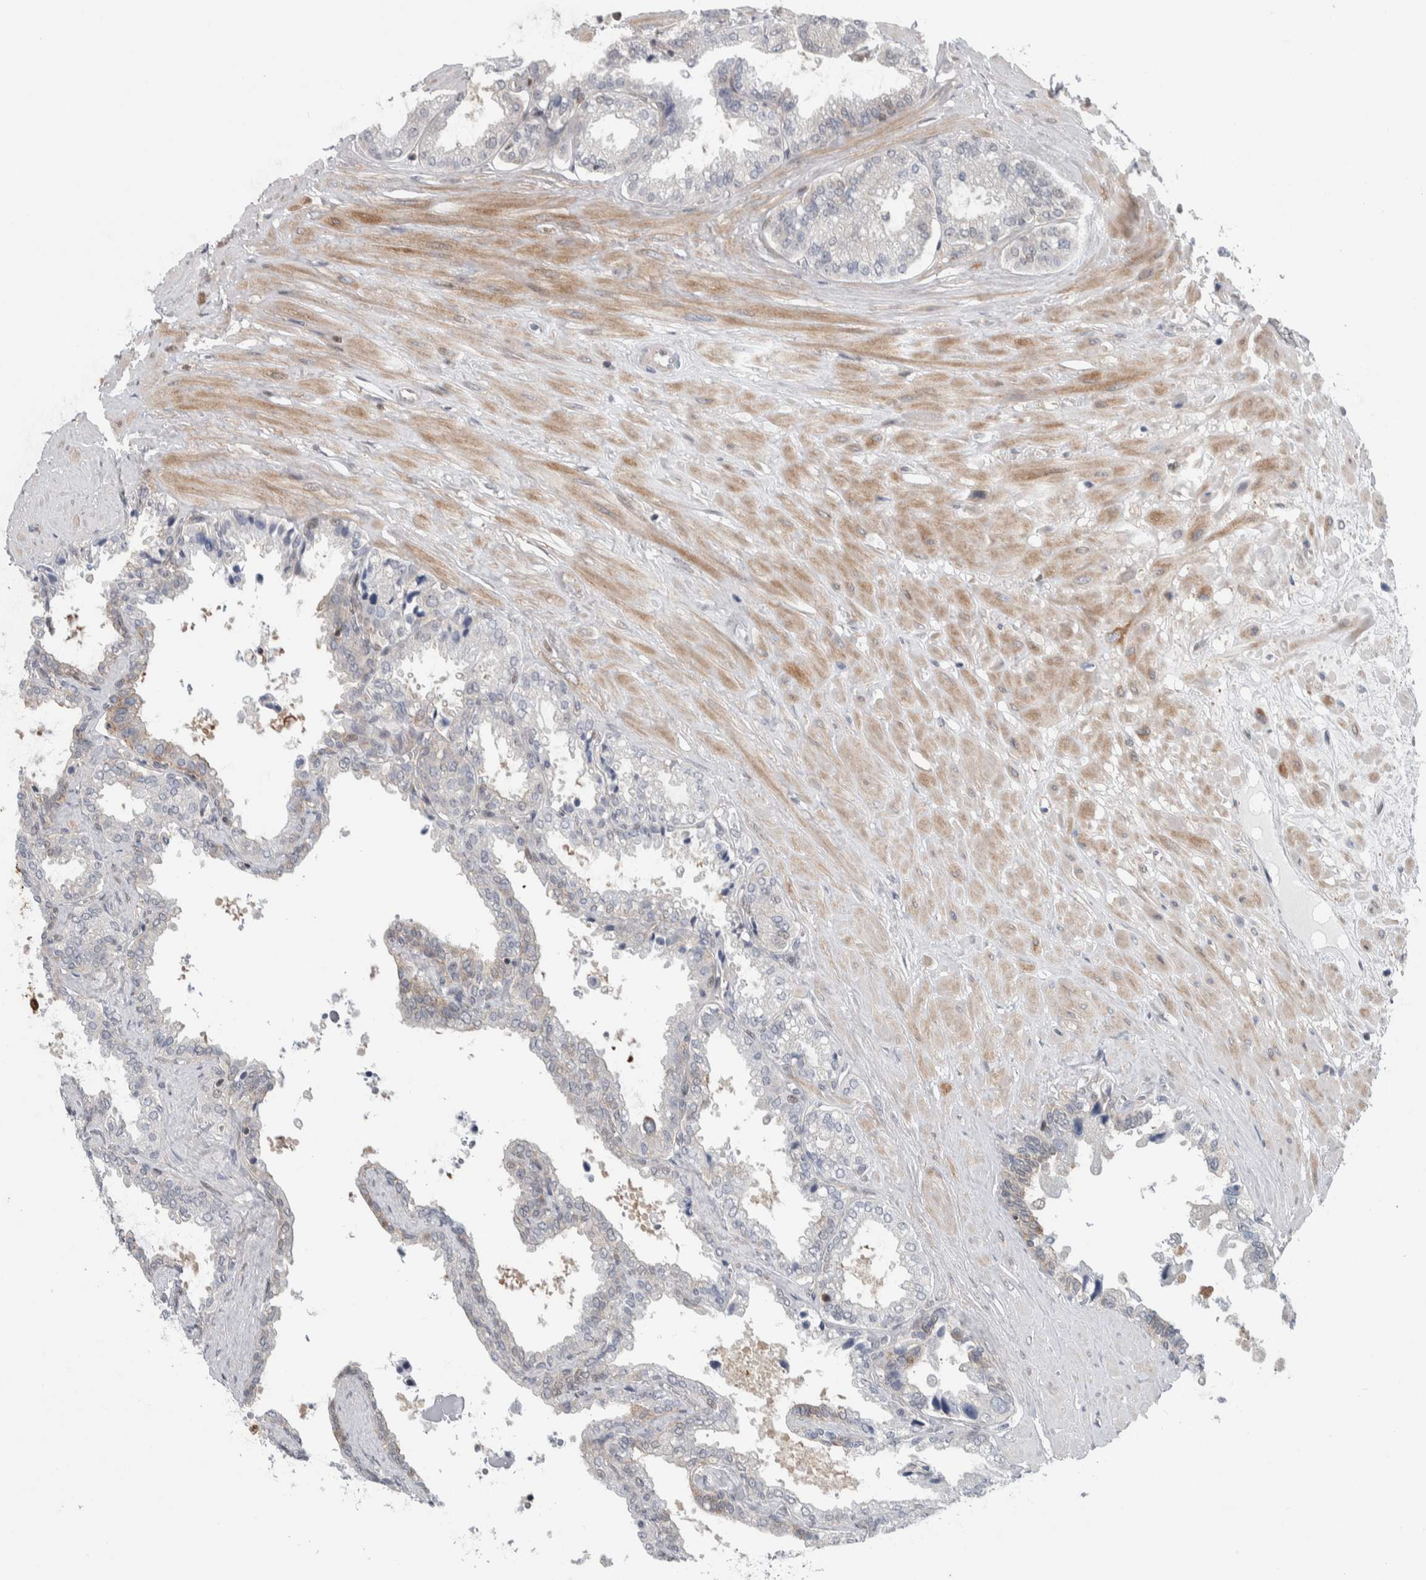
{"staining": {"intensity": "moderate", "quantity": "<25%", "location": "cytoplasmic/membranous"}, "tissue": "seminal vesicle", "cell_type": "Glandular cells", "image_type": "normal", "snomed": [{"axis": "morphology", "description": "Normal tissue, NOS"}, {"axis": "topography", "description": "Seminal veicle"}], "caption": "Immunohistochemistry micrograph of unremarkable human seminal vesicle stained for a protein (brown), which reveals low levels of moderate cytoplasmic/membranous expression in approximately <25% of glandular cells.", "gene": "PTPA", "patient": {"sex": "male", "age": 46}}